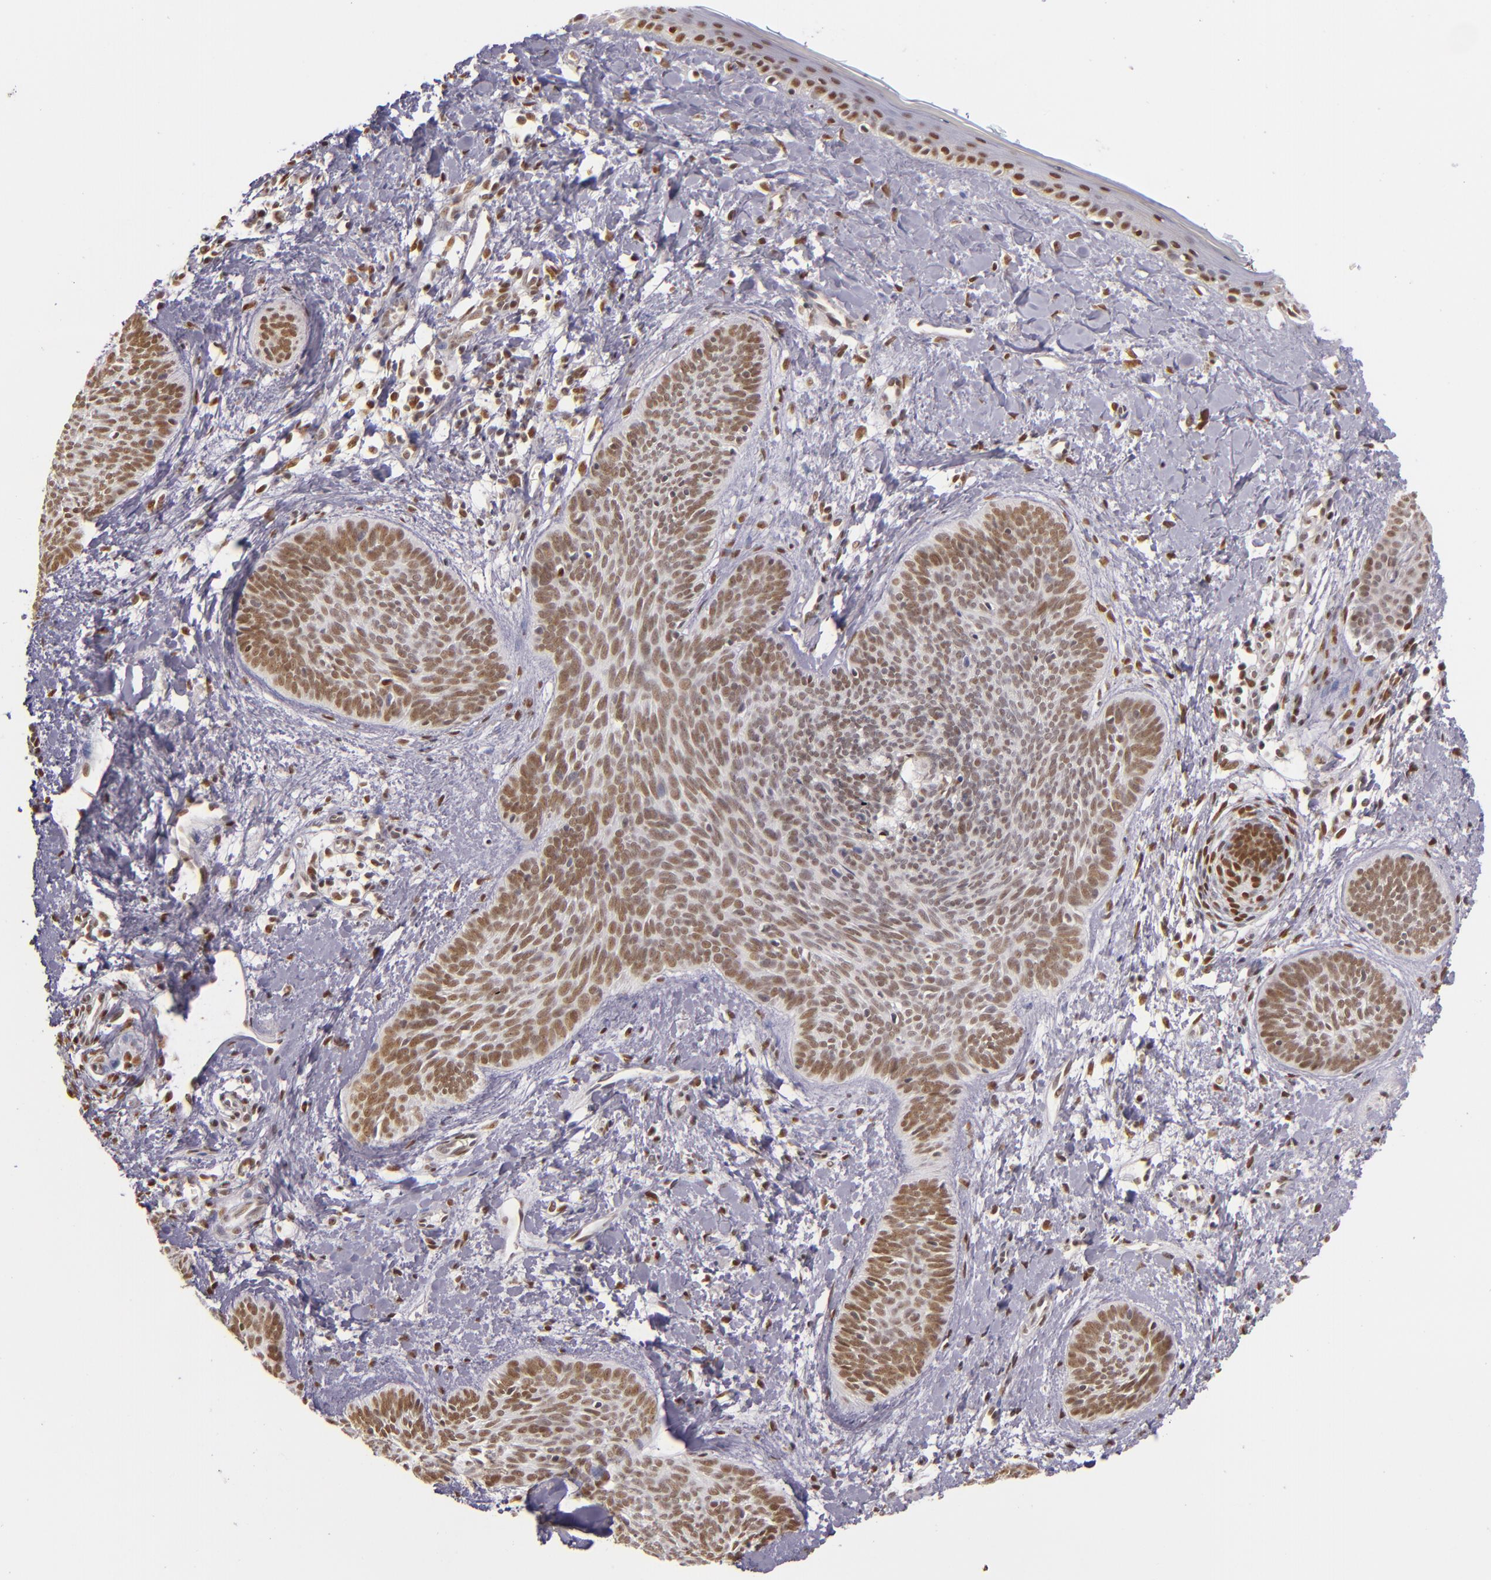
{"staining": {"intensity": "moderate", "quantity": ">75%", "location": "nuclear"}, "tissue": "skin cancer", "cell_type": "Tumor cells", "image_type": "cancer", "snomed": [{"axis": "morphology", "description": "Basal cell carcinoma"}, {"axis": "topography", "description": "Skin"}], "caption": "A photomicrograph of human skin basal cell carcinoma stained for a protein reveals moderate nuclear brown staining in tumor cells.", "gene": "NCOR2", "patient": {"sex": "female", "age": 81}}